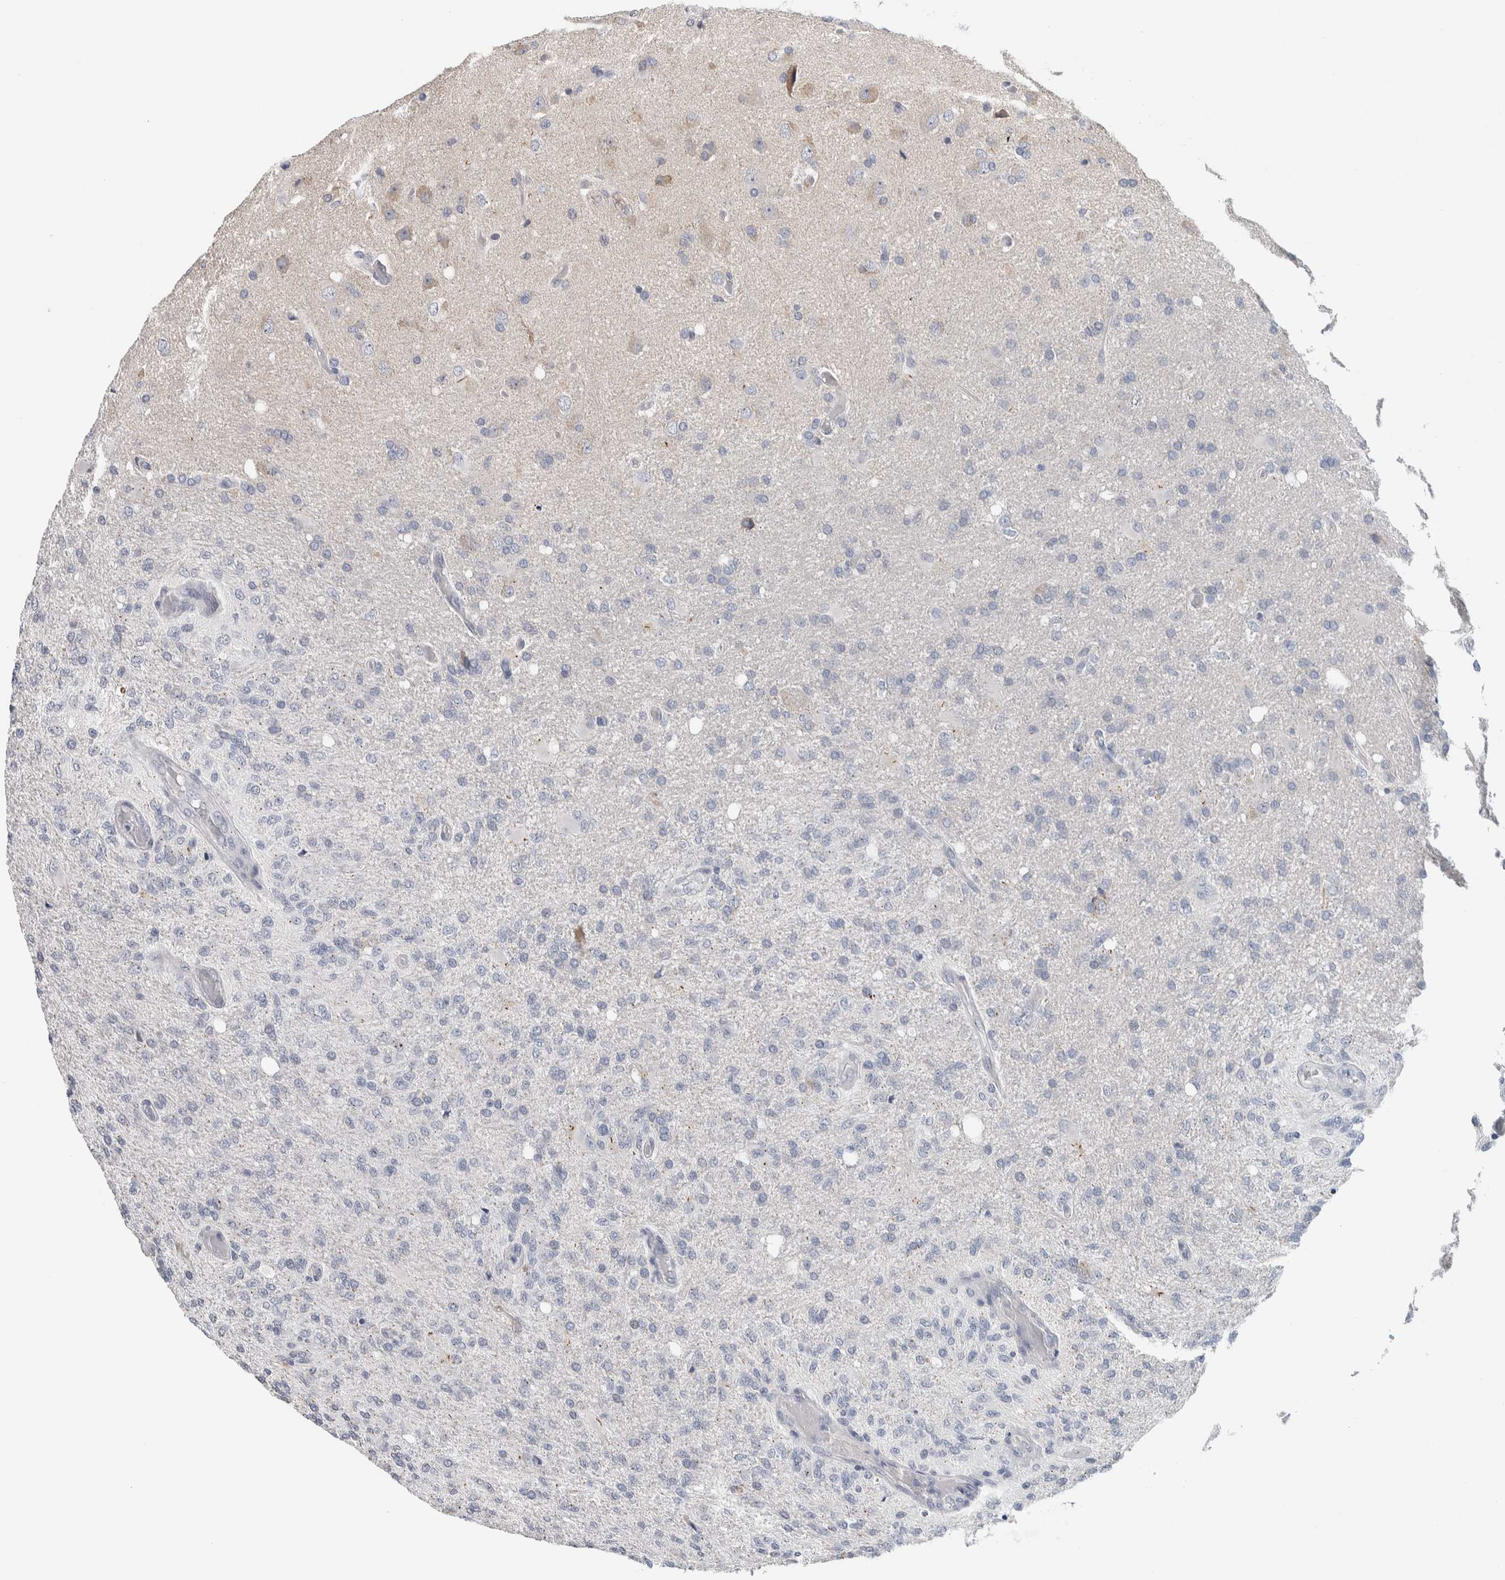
{"staining": {"intensity": "negative", "quantity": "none", "location": "none"}, "tissue": "glioma", "cell_type": "Tumor cells", "image_type": "cancer", "snomed": [{"axis": "morphology", "description": "Normal tissue, NOS"}, {"axis": "morphology", "description": "Glioma, malignant, High grade"}, {"axis": "topography", "description": "Cerebral cortex"}], "caption": "This is a image of immunohistochemistry staining of glioma, which shows no staining in tumor cells.", "gene": "SCN2A", "patient": {"sex": "male", "age": 77}}